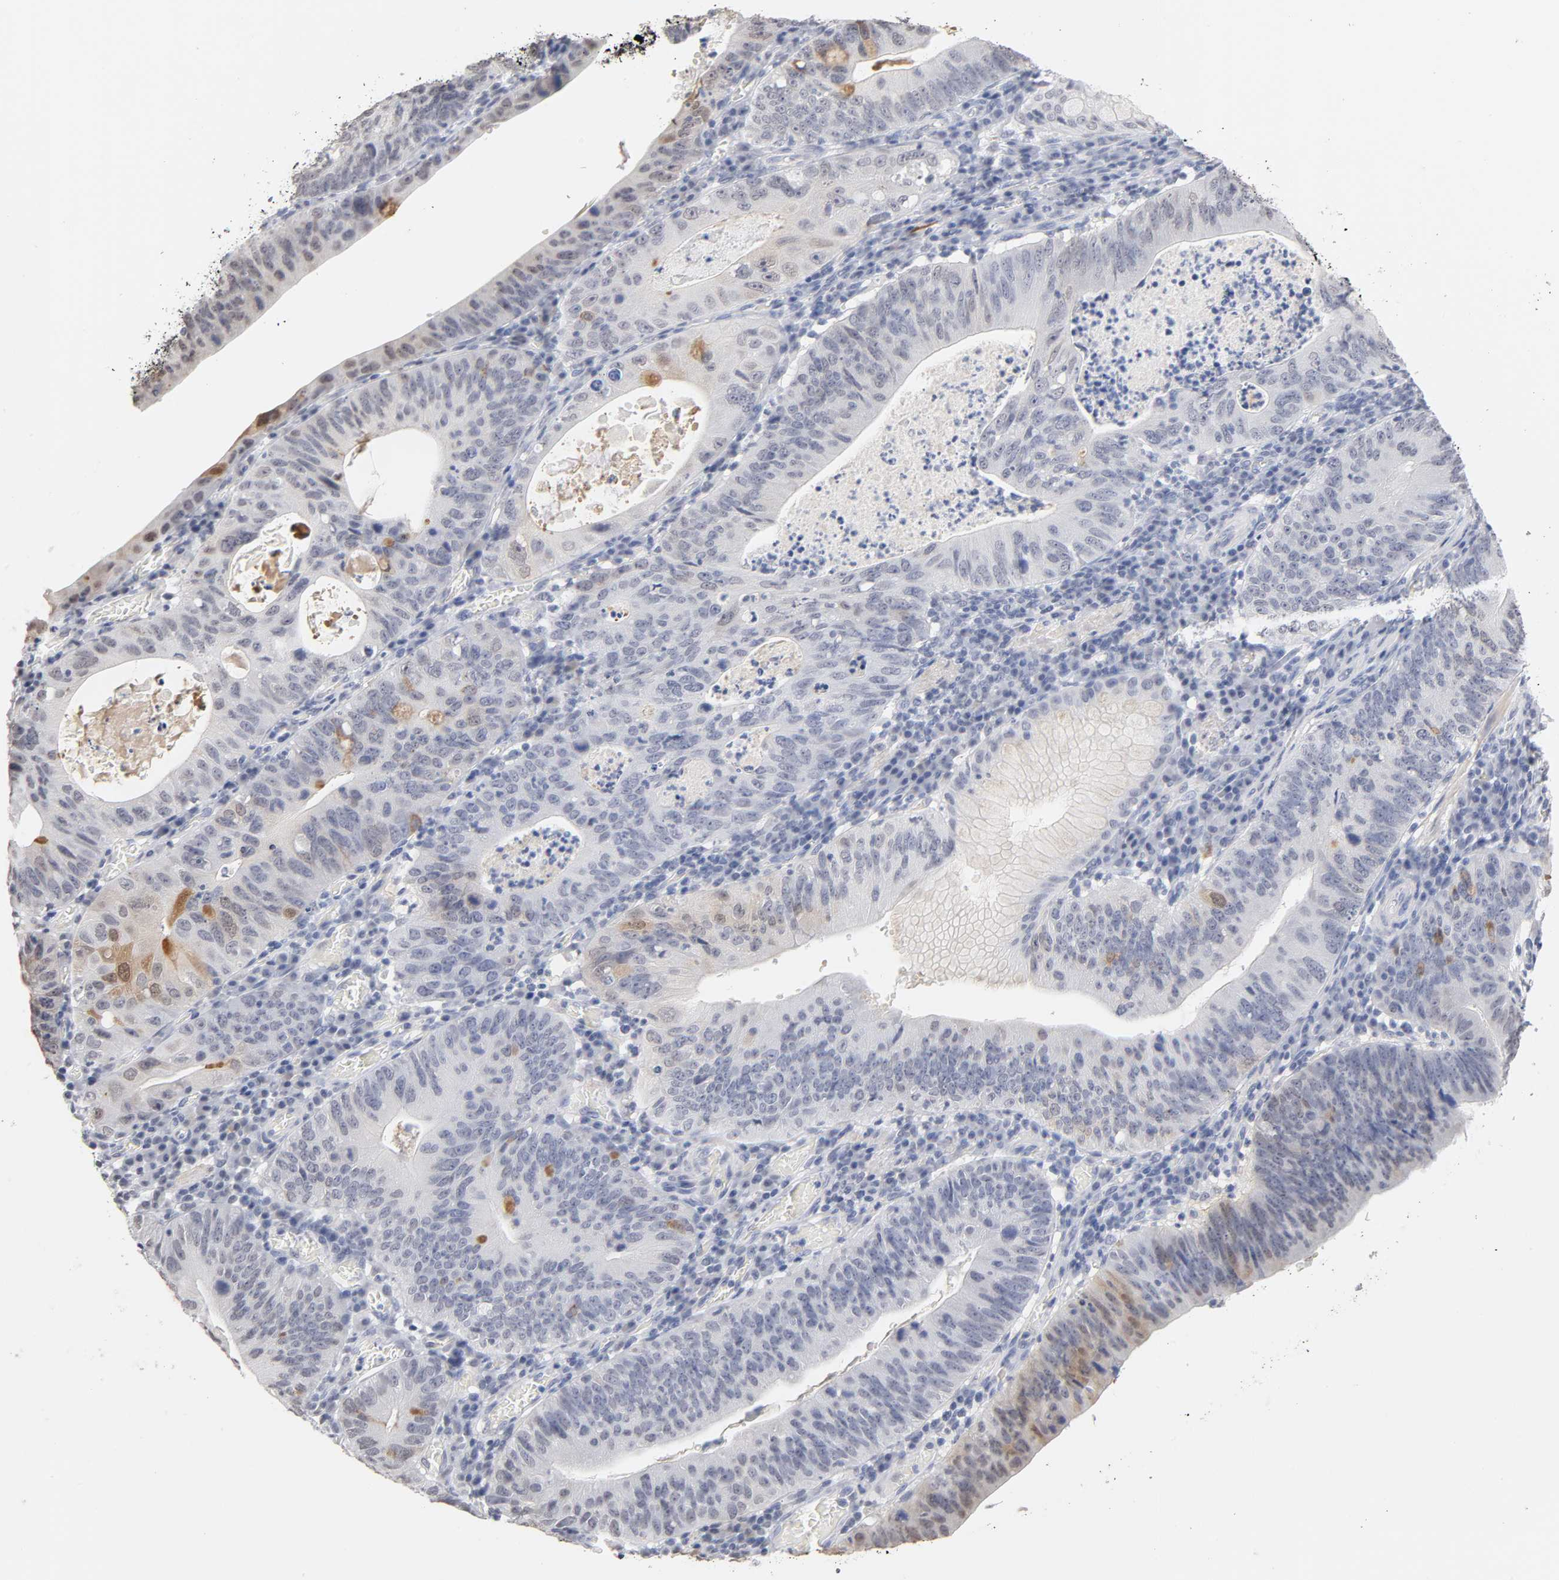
{"staining": {"intensity": "weak", "quantity": "<25%", "location": "cytoplasmic/membranous,nuclear"}, "tissue": "stomach cancer", "cell_type": "Tumor cells", "image_type": "cancer", "snomed": [{"axis": "morphology", "description": "Adenocarcinoma, NOS"}, {"axis": "topography", "description": "Stomach"}], "caption": "The histopathology image exhibits no significant positivity in tumor cells of stomach cancer (adenocarcinoma).", "gene": "CRABP2", "patient": {"sex": "male", "age": 59}}